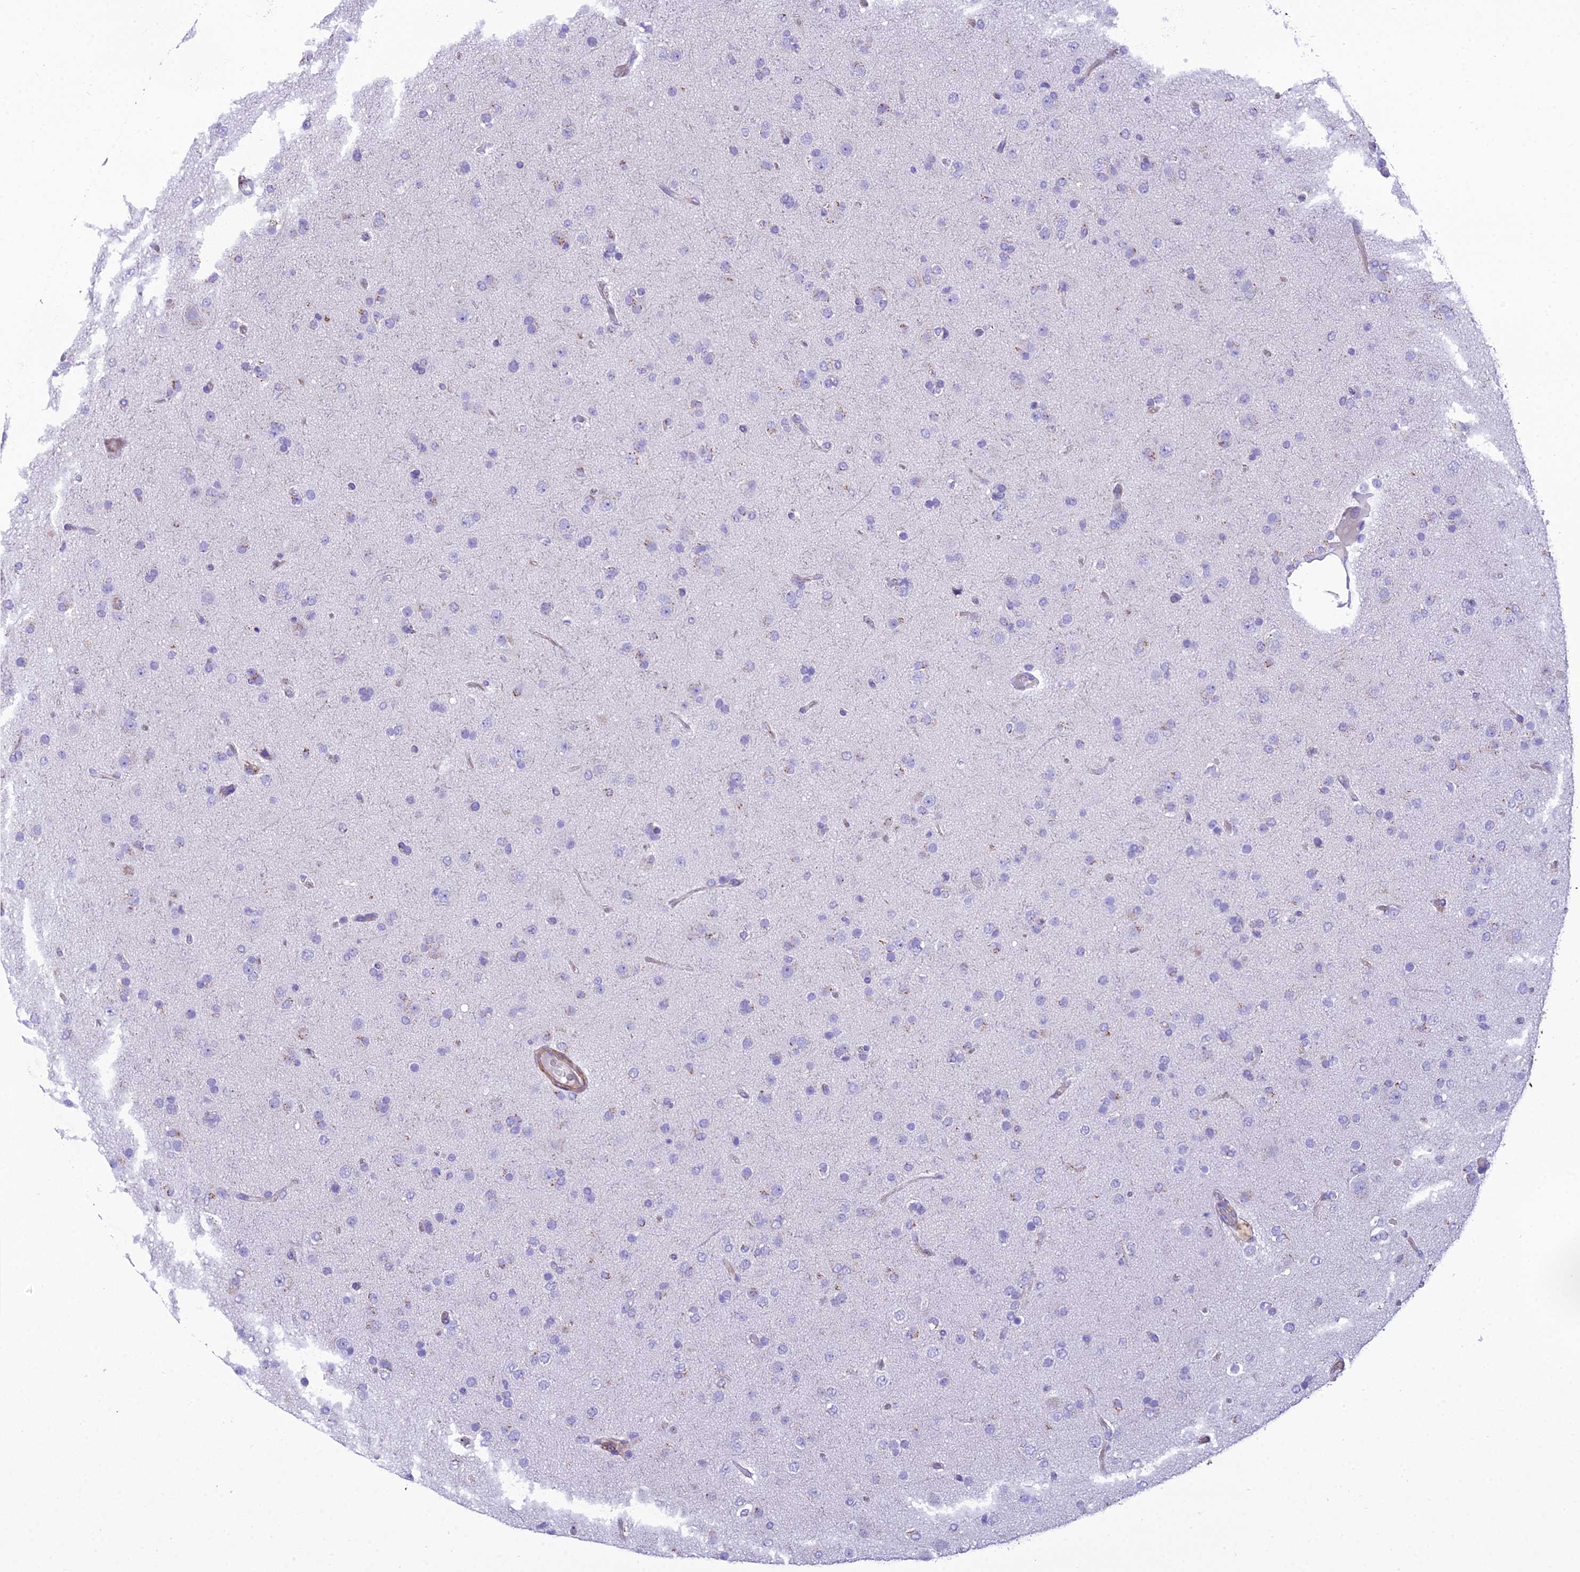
{"staining": {"intensity": "negative", "quantity": "none", "location": "none"}, "tissue": "glioma", "cell_type": "Tumor cells", "image_type": "cancer", "snomed": [{"axis": "morphology", "description": "Glioma, malignant, Low grade"}, {"axis": "topography", "description": "Brain"}], "caption": "A micrograph of low-grade glioma (malignant) stained for a protein shows no brown staining in tumor cells.", "gene": "GFRA1", "patient": {"sex": "male", "age": 65}}